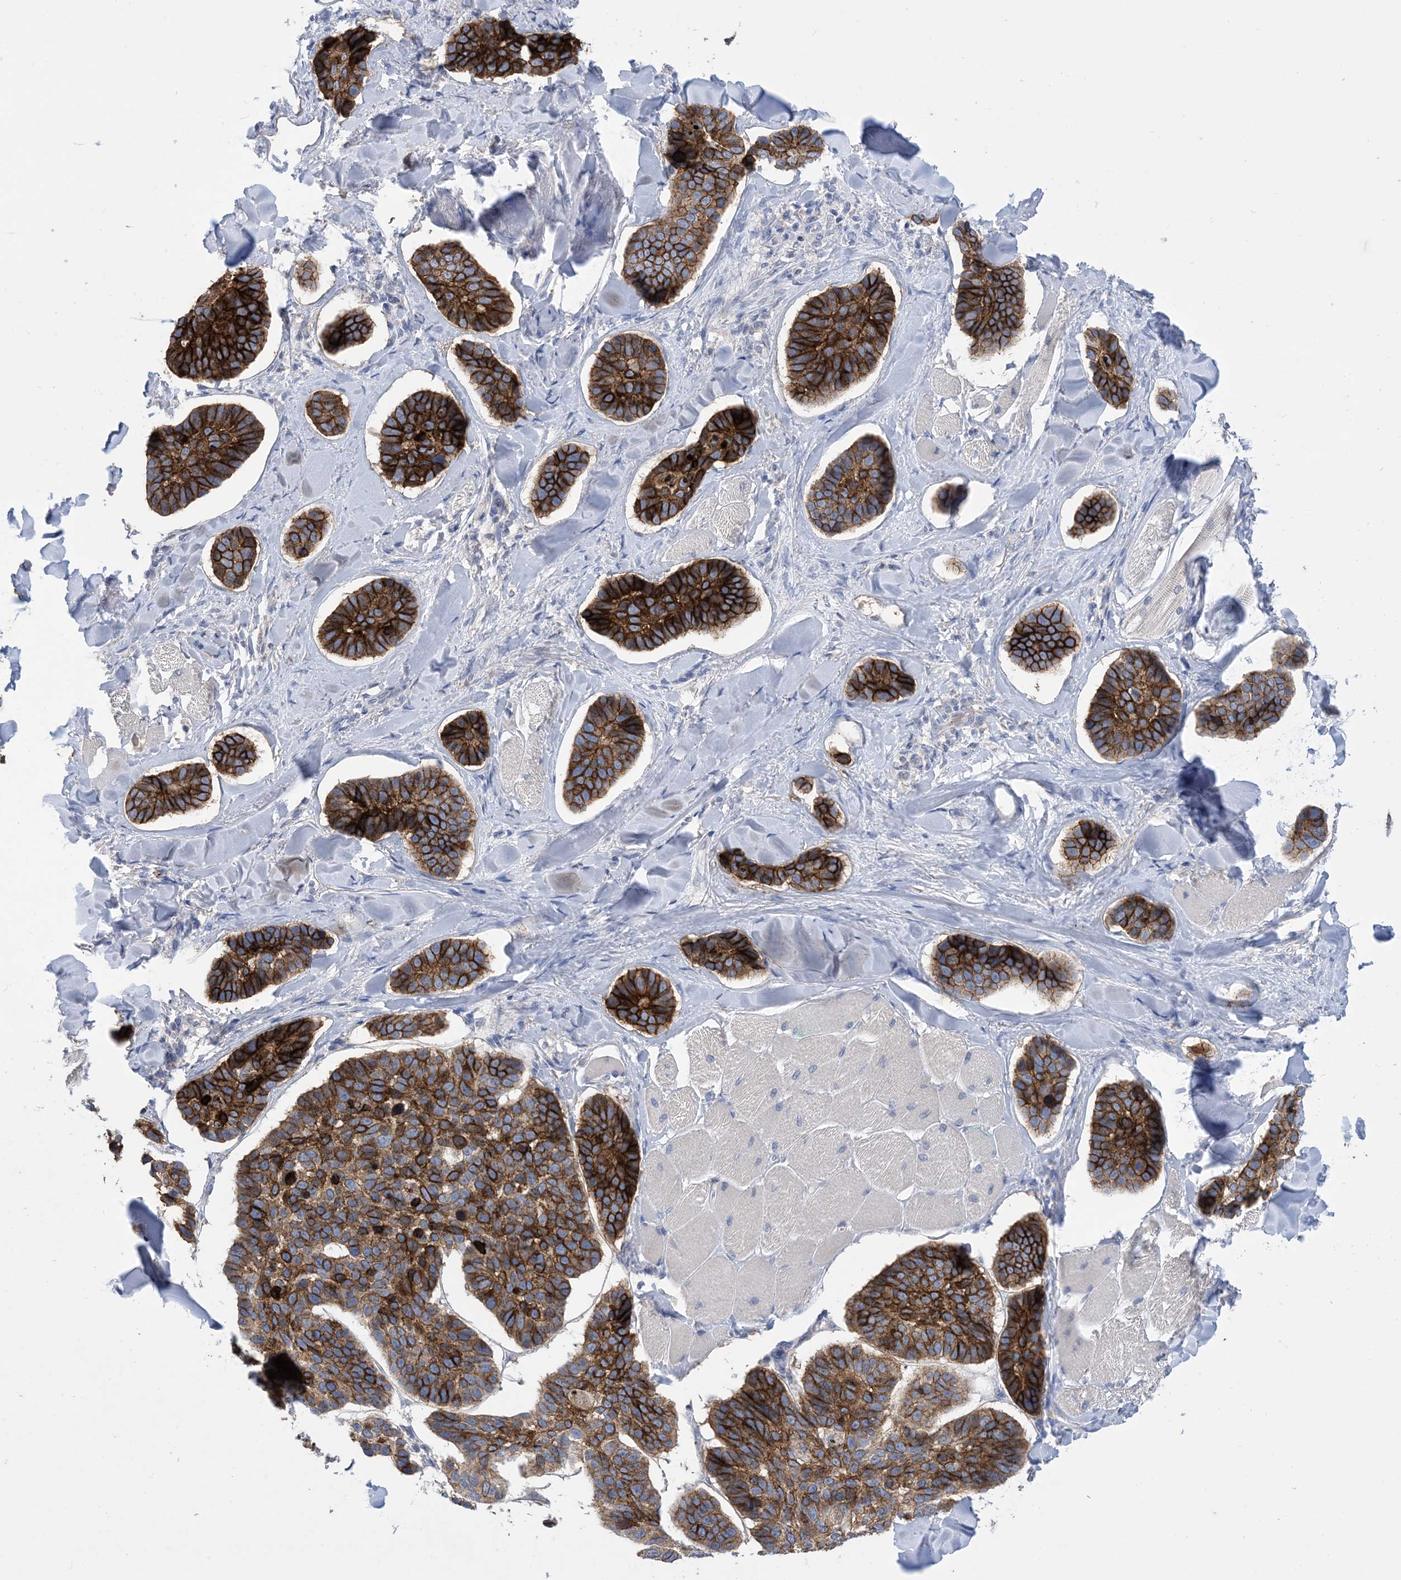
{"staining": {"intensity": "strong", "quantity": ">75%", "location": "cytoplasmic/membranous,nuclear"}, "tissue": "skin cancer", "cell_type": "Tumor cells", "image_type": "cancer", "snomed": [{"axis": "morphology", "description": "Basal cell carcinoma"}, {"axis": "topography", "description": "Skin"}], "caption": "Approximately >75% of tumor cells in human basal cell carcinoma (skin) show strong cytoplasmic/membranous and nuclear protein positivity as visualized by brown immunohistochemical staining.", "gene": "DSC3", "patient": {"sex": "male", "age": 62}}